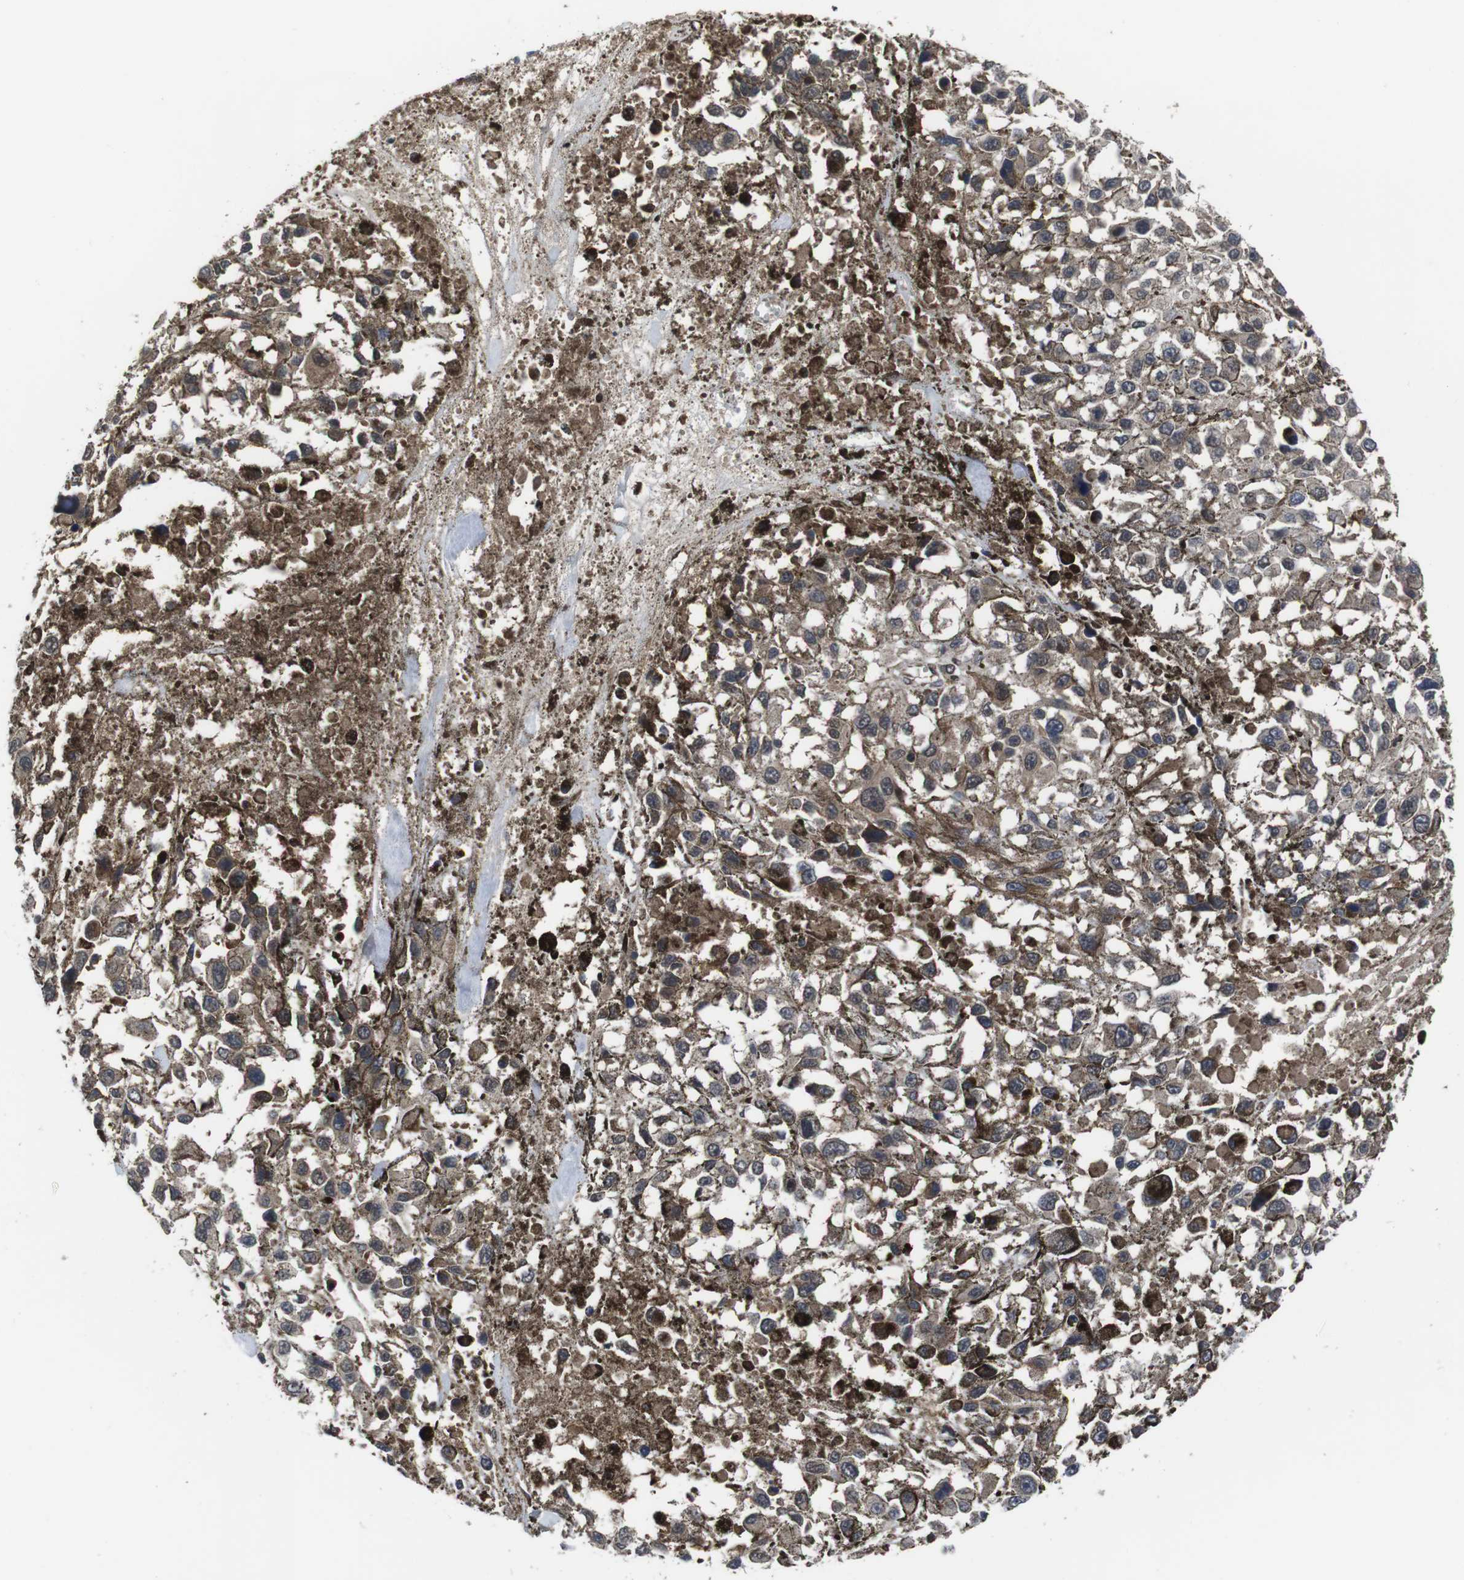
{"staining": {"intensity": "weak", "quantity": ">75%", "location": "cytoplasmic/membranous"}, "tissue": "melanoma", "cell_type": "Tumor cells", "image_type": "cancer", "snomed": [{"axis": "morphology", "description": "Malignant melanoma, Metastatic site"}, {"axis": "topography", "description": "Lymph node"}], "caption": "Human malignant melanoma (metastatic site) stained with a brown dye displays weak cytoplasmic/membranous positive expression in approximately >75% of tumor cells.", "gene": "CXCL11", "patient": {"sex": "male", "age": 59}}